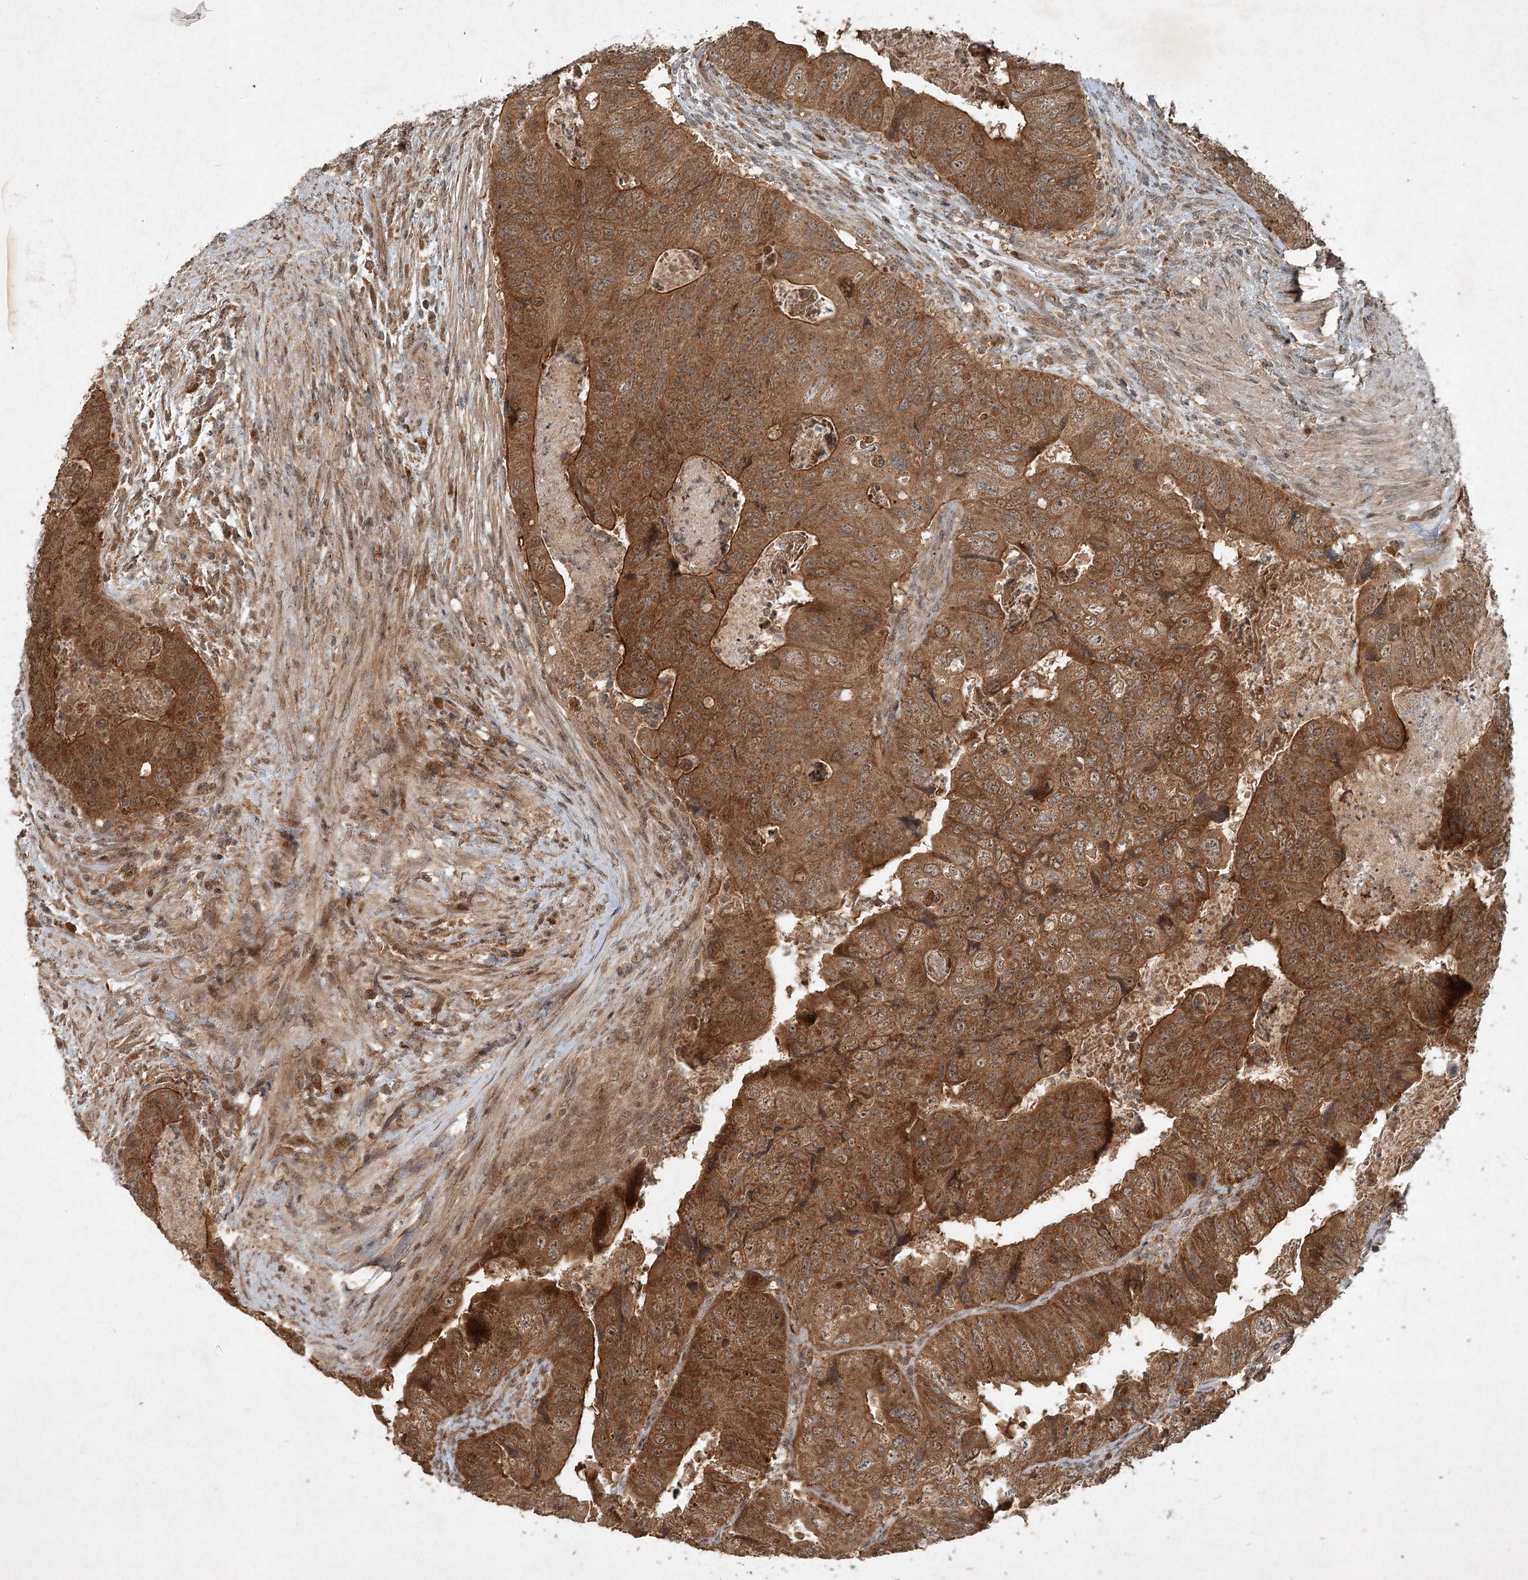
{"staining": {"intensity": "strong", "quantity": ">75%", "location": "cytoplasmic/membranous"}, "tissue": "colorectal cancer", "cell_type": "Tumor cells", "image_type": "cancer", "snomed": [{"axis": "morphology", "description": "Adenocarcinoma, NOS"}, {"axis": "topography", "description": "Rectum"}], "caption": "Protein staining of adenocarcinoma (colorectal) tissue shows strong cytoplasmic/membranous staining in about >75% of tumor cells. The protein of interest is shown in brown color, while the nuclei are stained blue.", "gene": "UNC93A", "patient": {"sex": "male", "age": 63}}